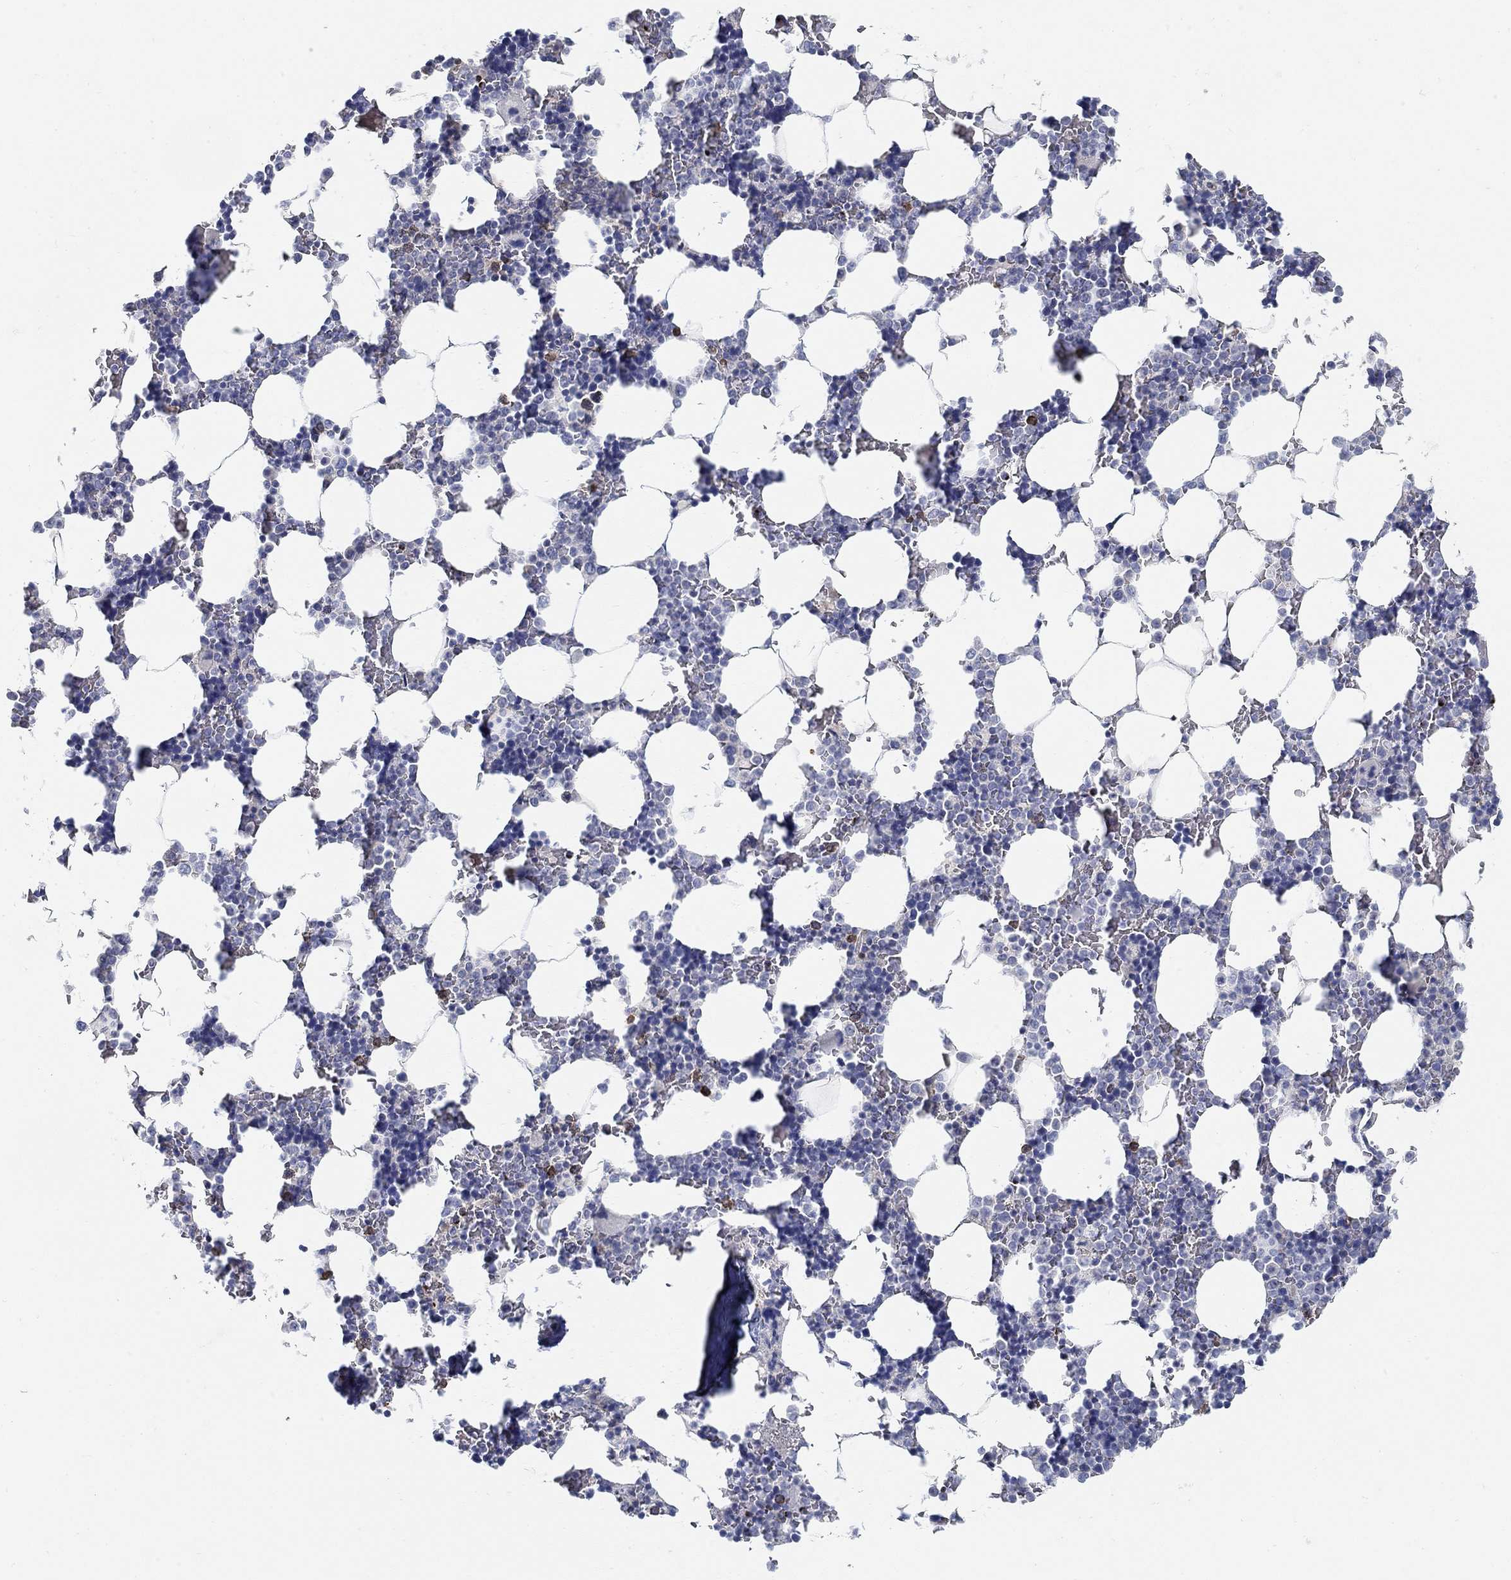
{"staining": {"intensity": "moderate", "quantity": "<25%", "location": "cytoplasmic/membranous"}, "tissue": "bone marrow", "cell_type": "Hematopoietic cells", "image_type": "normal", "snomed": [{"axis": "morphology", "description": "Normal tissue, NOS"}, {"axis": "topography", "description": "Bone marrow"}], "caption": "A brown stain shows moderate cytoplasmic/membranous positivity of a protein in hematopoietic cells of unremarkable bone marrow. (Stains: DAB in brown, nuclei in blue, Microscopy: brightfield microscopy at high magnification).", "gene": "ANO7", "patient": {"sex": "male", "age": 51}}